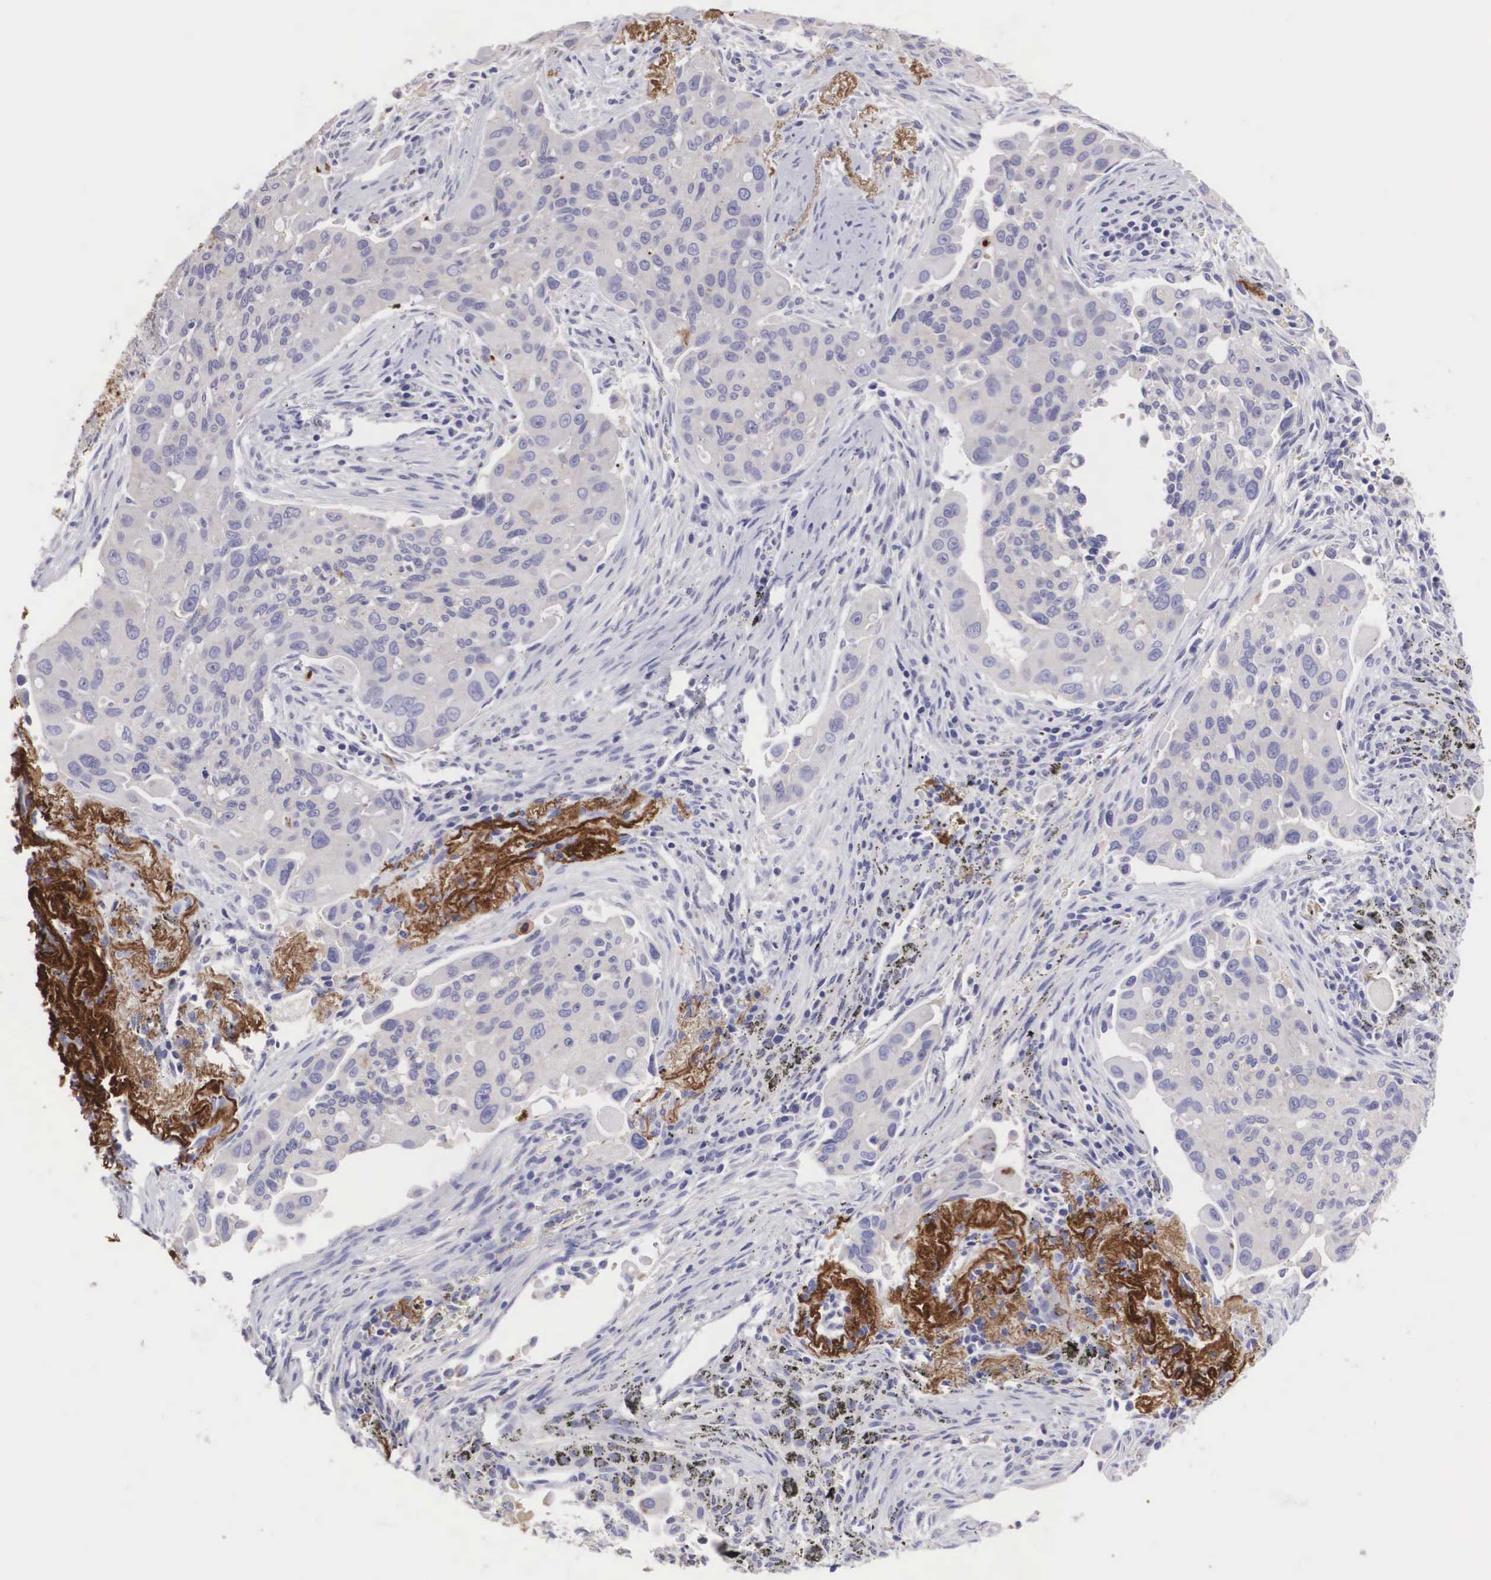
{"staining": {"intensity": "negative", "quantity": "none", "location": "none"}, "tissue": "lung cancer", "cell_type": "Tumor cells", "image_type": "cancer", "snomed": [{"axis": "morphology", "description": "Adenocarcinoma, NOS"}, {"axis": "topography", "description": "Lung"}], "caption": "Tumor cells are negative for brown protein staining in lung cancer. The staining is performed using DAB (3,3'-diaminobenzidine) brown chromogen with nuclei counter-stained in using hematoxylin.", "gene": "CLU", "patient": {"sex": "male", "age": 68}}